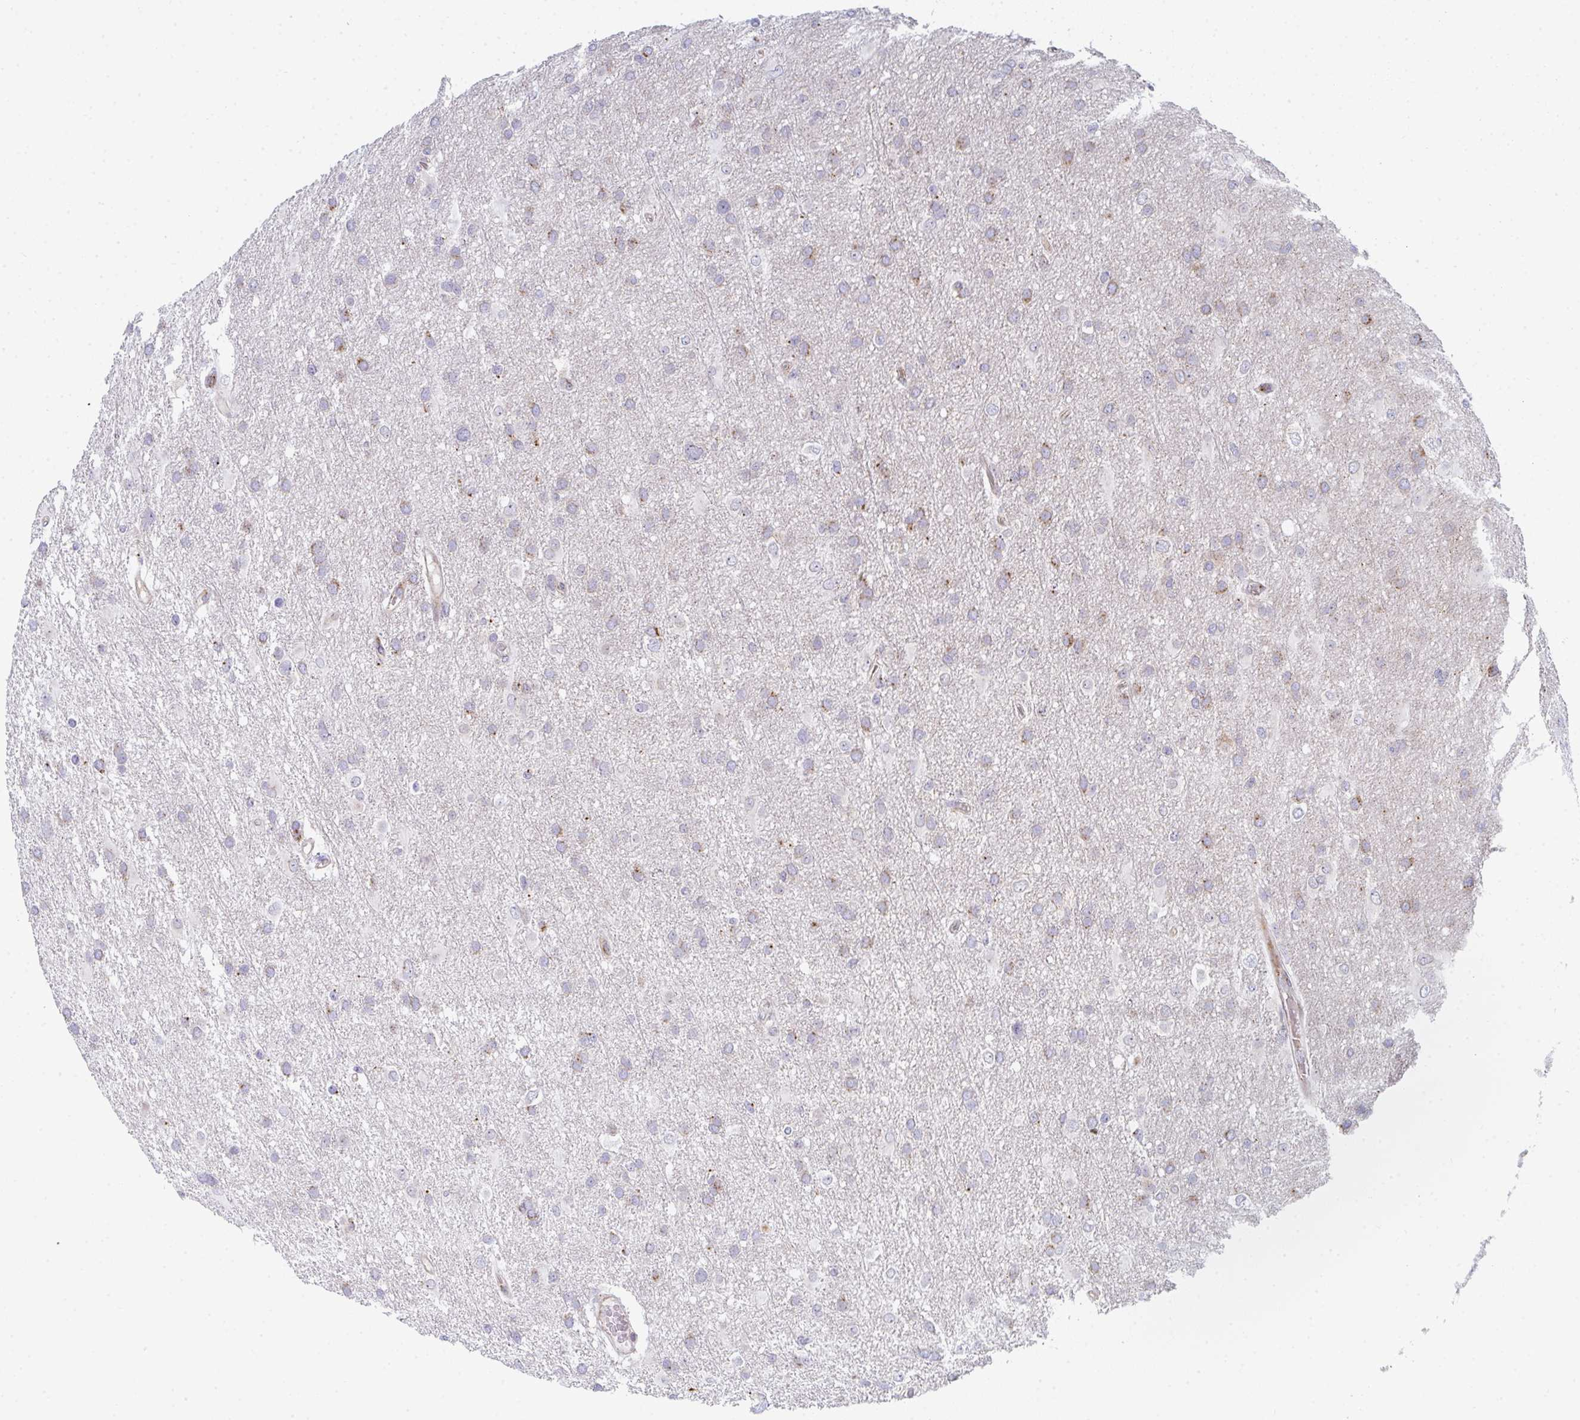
{"staining": {"intensity": "weak", "quantity": "<25%", "location": "cytoplasmic/membranous"}, "tissue": "glioma", "cell_type": "Tumor cells", "image_type": "cancer", "snomed": [{"axis": "morphology", "description": "Glioma, malignant, High grade"}, {"axis": "topography", "description": "Brain"}], "caption": "Protein analysis of malignant glioma (high-grade) displays no significant staining in tumor cells.", "gene": "PRKCH", "patient": {"sex": "male", "age": 53}}